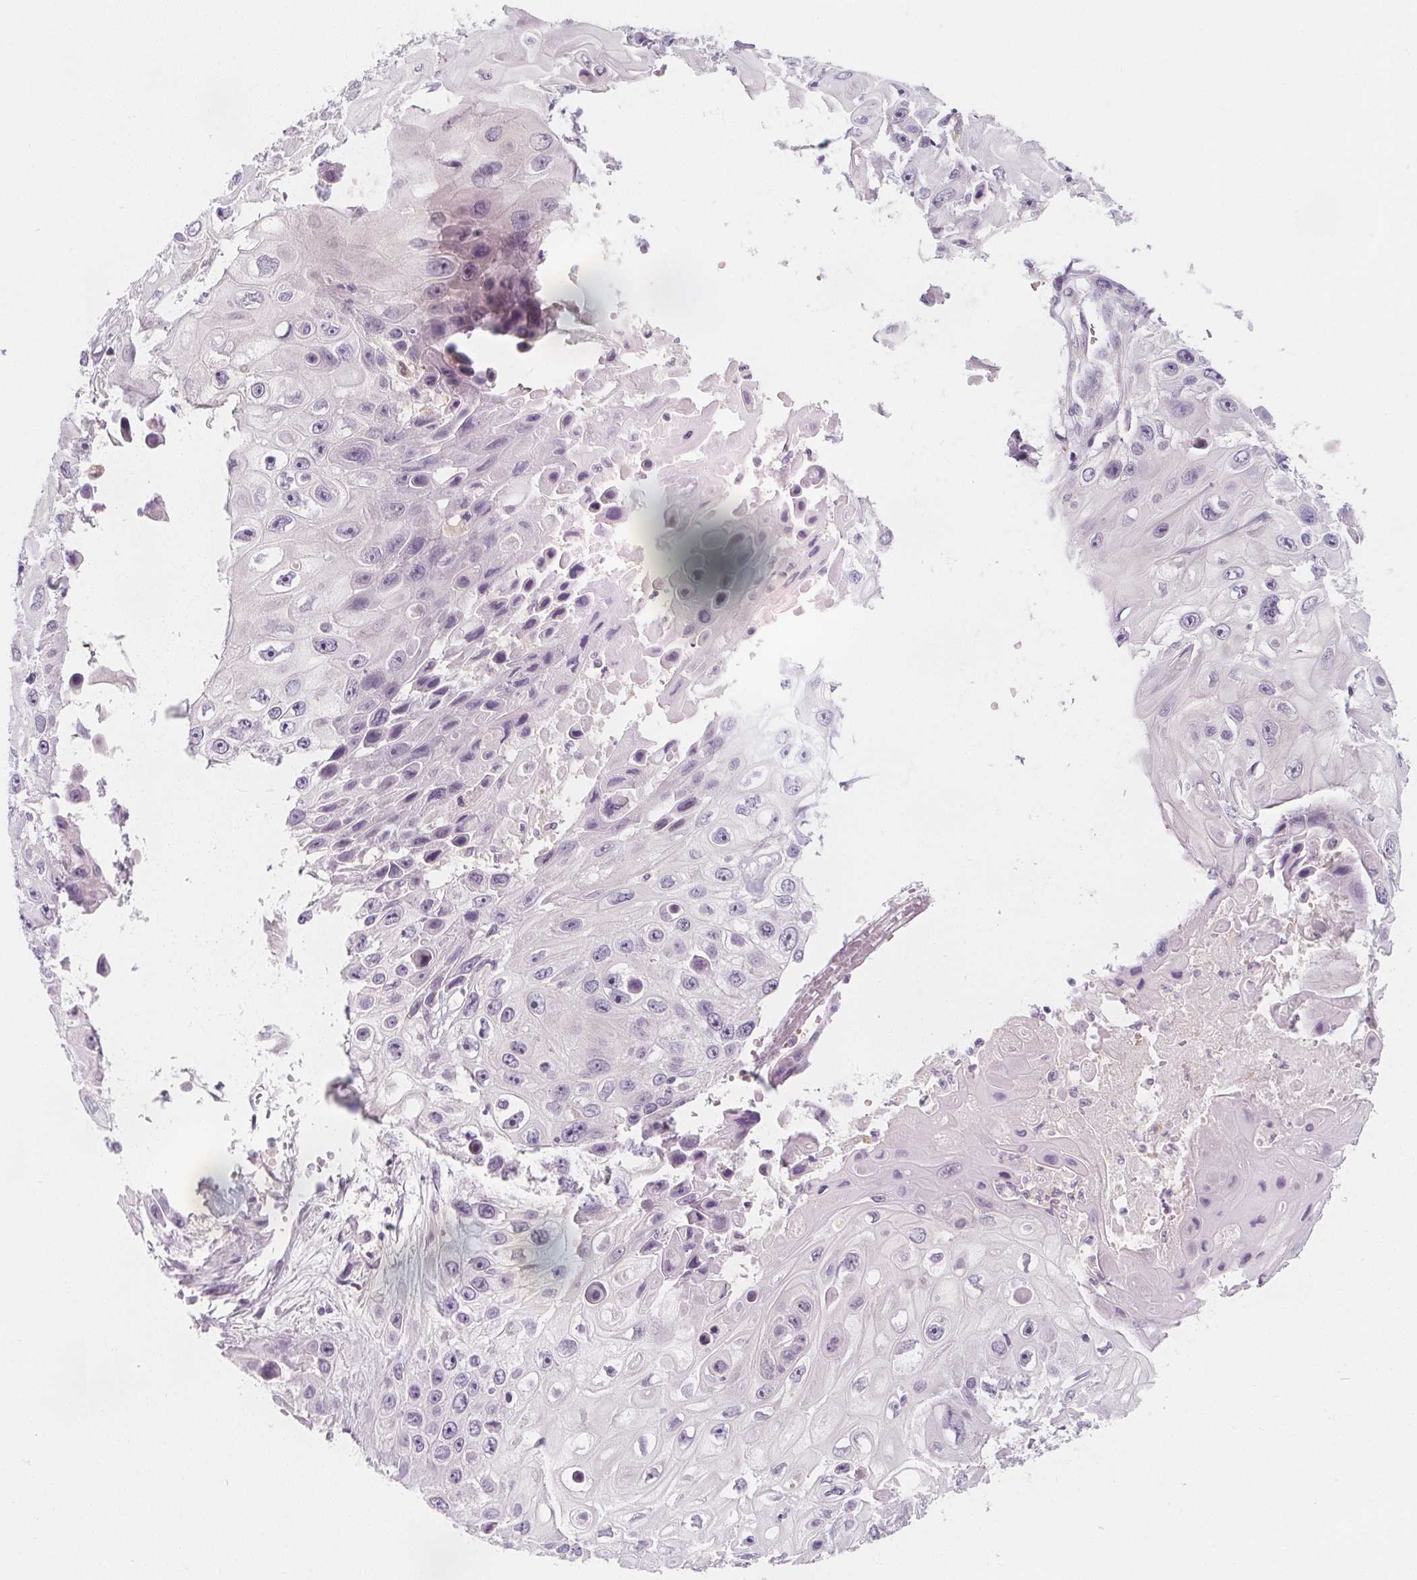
{"staining": {"intensity": "negative", "quantity": "none", "location": "none"}, "tissue": "skin cancer", "cell_type": "Tumor cells", "image_type": "cancer", "snomed": [{"axis": "morphology", "description": "Squamous cell carcinoma, NOS"}, {"axis": "topography", "description": "Skin"}], "caption": "Immunohistochemistry photomicrograph of neoplastic tissue: human squamous cell carcinoma (skin) stained with DAB shows no significant protein staining in tumor cells.", "gene": "UGP2", "patient": {"sex": "male", "age": 82}}